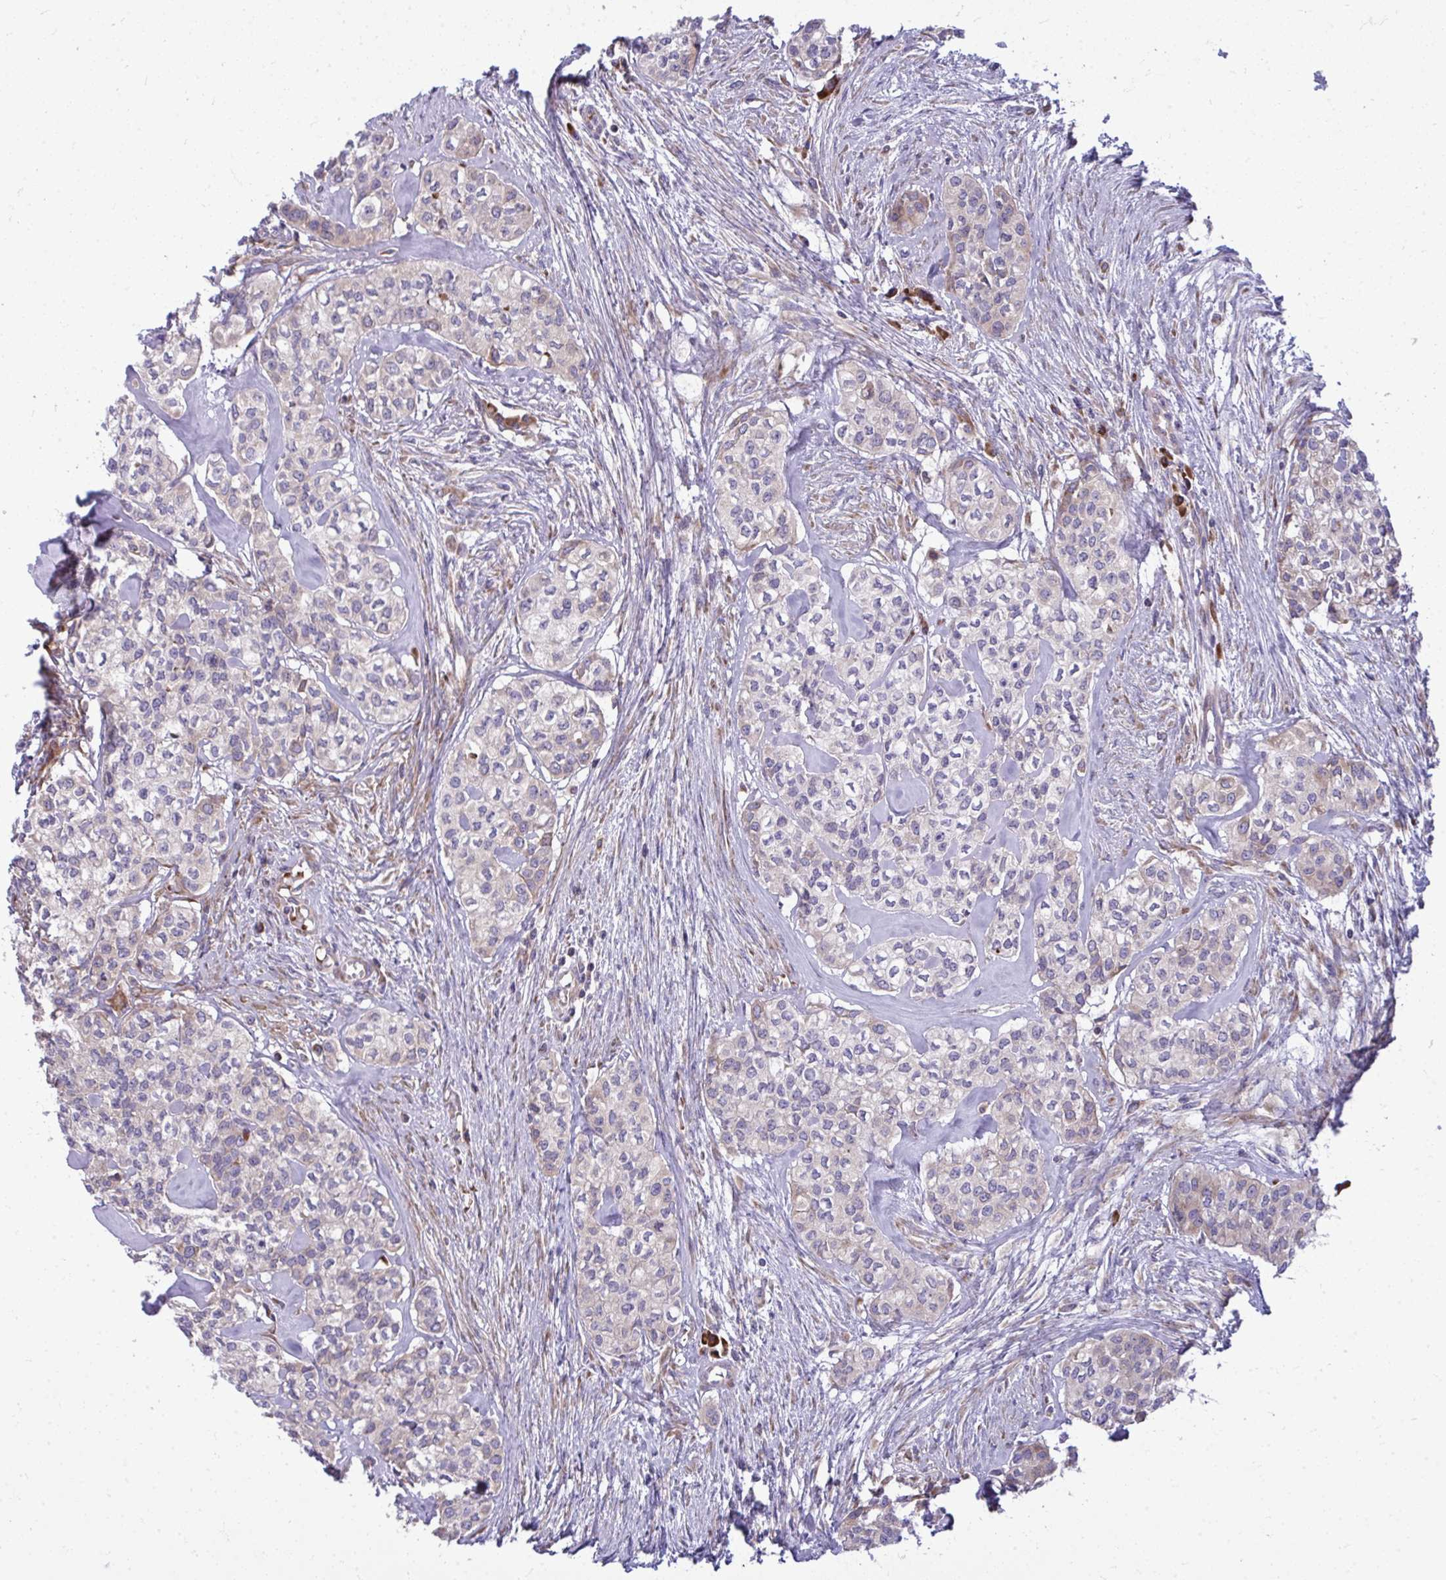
{"staining": {"intensity": "weak", "quantity": "<25%", "location": "cytoplasmic/membranous"}, "tissue": "head and neck cancer", "cell_type": "Tumor cells", "image_type": "cancer", "snomed": [{"axis": "morphology", "description": "Adenocarcinoma, NOS"}, {"axis": "topography", "description": "Head-Neck"}], "caption": "The histopathology image demonstrates no significant expression in tumor cells of adenocarcinoma (head and neck). (Brightfield microscopy of DAB immunohistochemistry (IHC) at high magnification).", "gene": "GFPT2", "patient": {"sex": "male", "age": 81}}